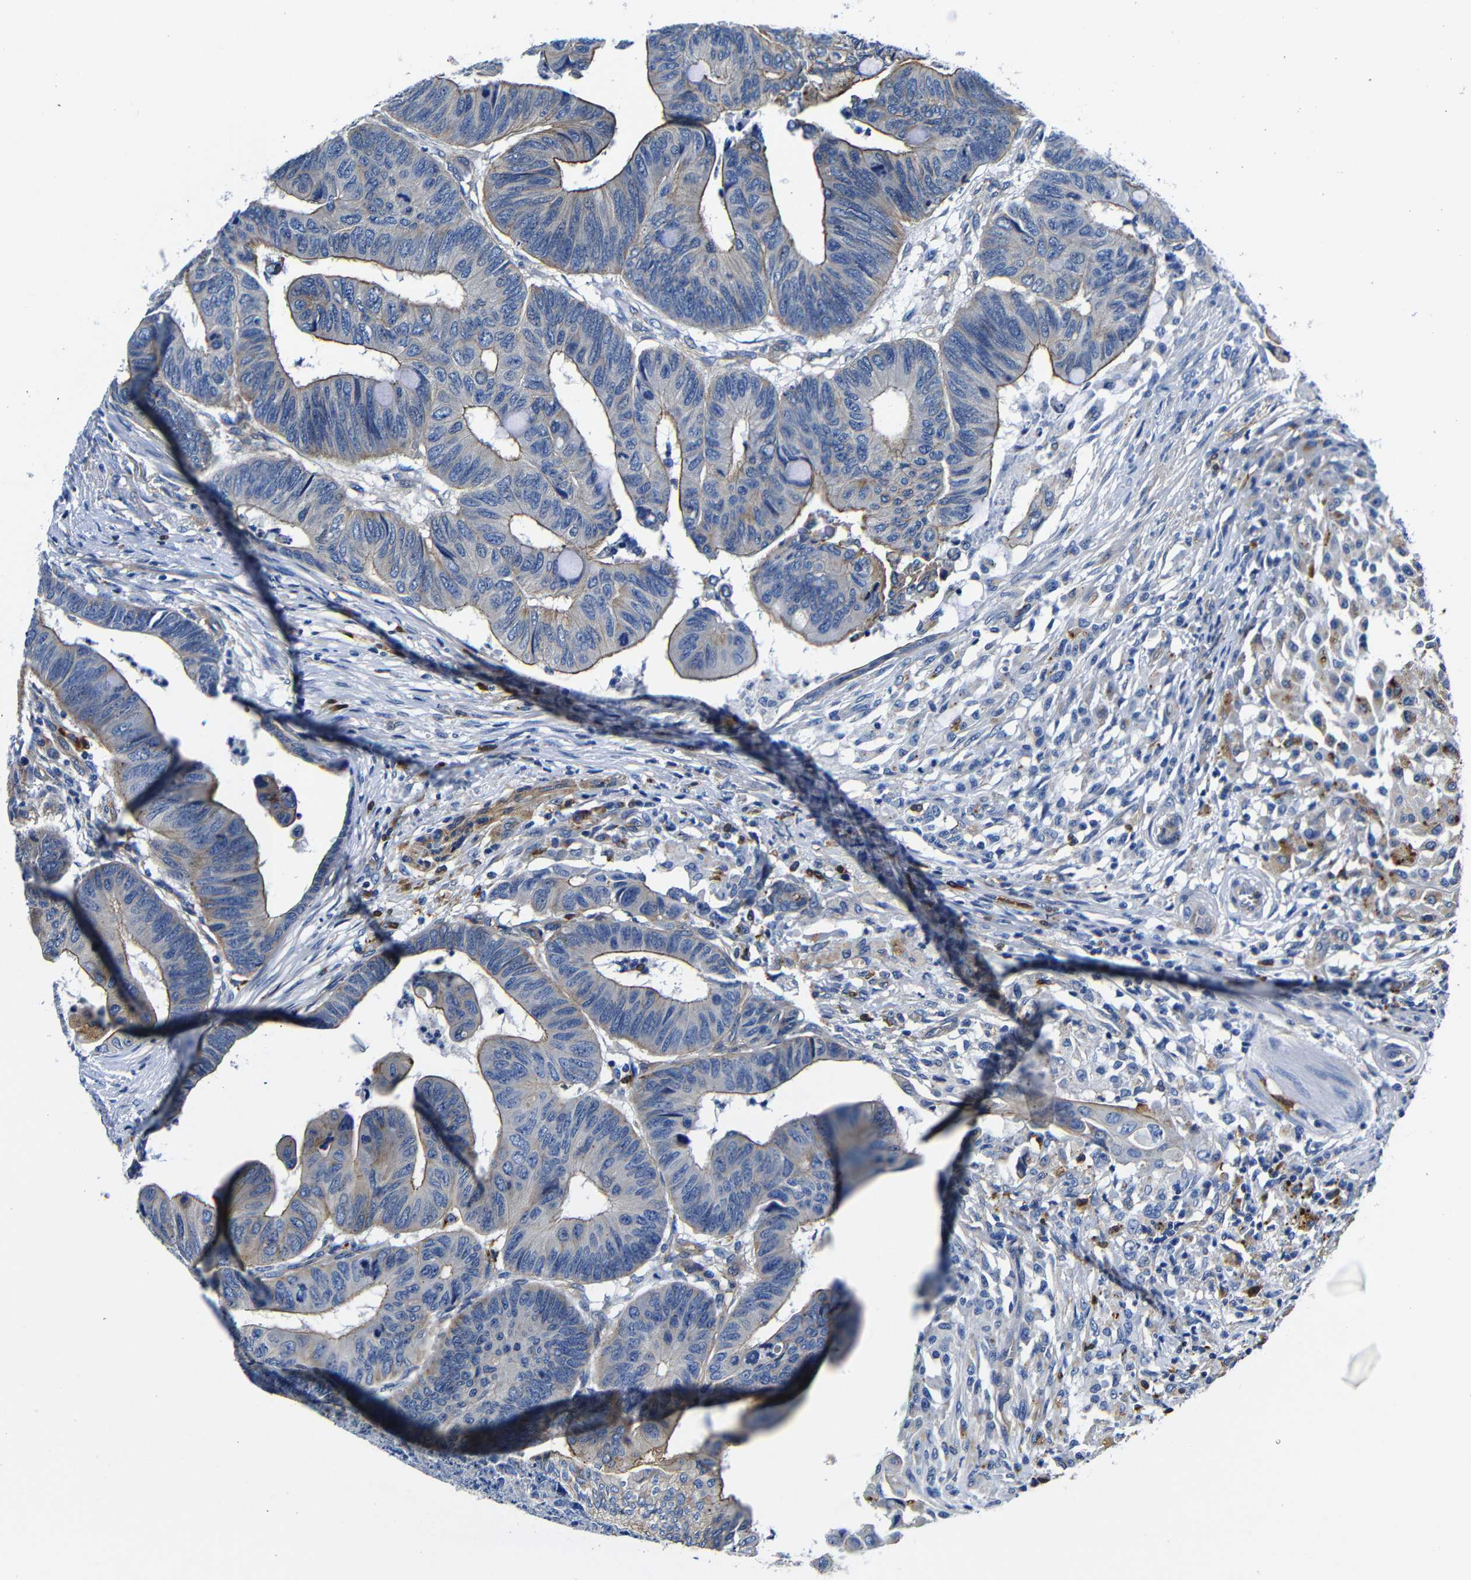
{"staining": {"intensity": "moderate", "quantity": "25%-75%", "location": "cytoplasmic/membranous"}, "tissue": "colorectal cancer", "cell_type": "Tumor cells", "image_type": "cancer", "snomed": [{"axis": "morphology", "description": "Normal tissue, NOS"}, {"axis": "morphology", "description": "Adenocarcinoma, NOS"}, {"axis": "topography", "description": "Rectum"}, {"axis": "topography", "description": "Peripheral nerve tissue"}], "caption": "About 25%-75% of tumor cells in human adenocarcinoma (colorectal) show moderate cytoplasmic/membranous protein expression as visualized by brown immunohistochemical staining.", "gene": "GIMAP2", "patient": {"sex": "male", "age": 92}}